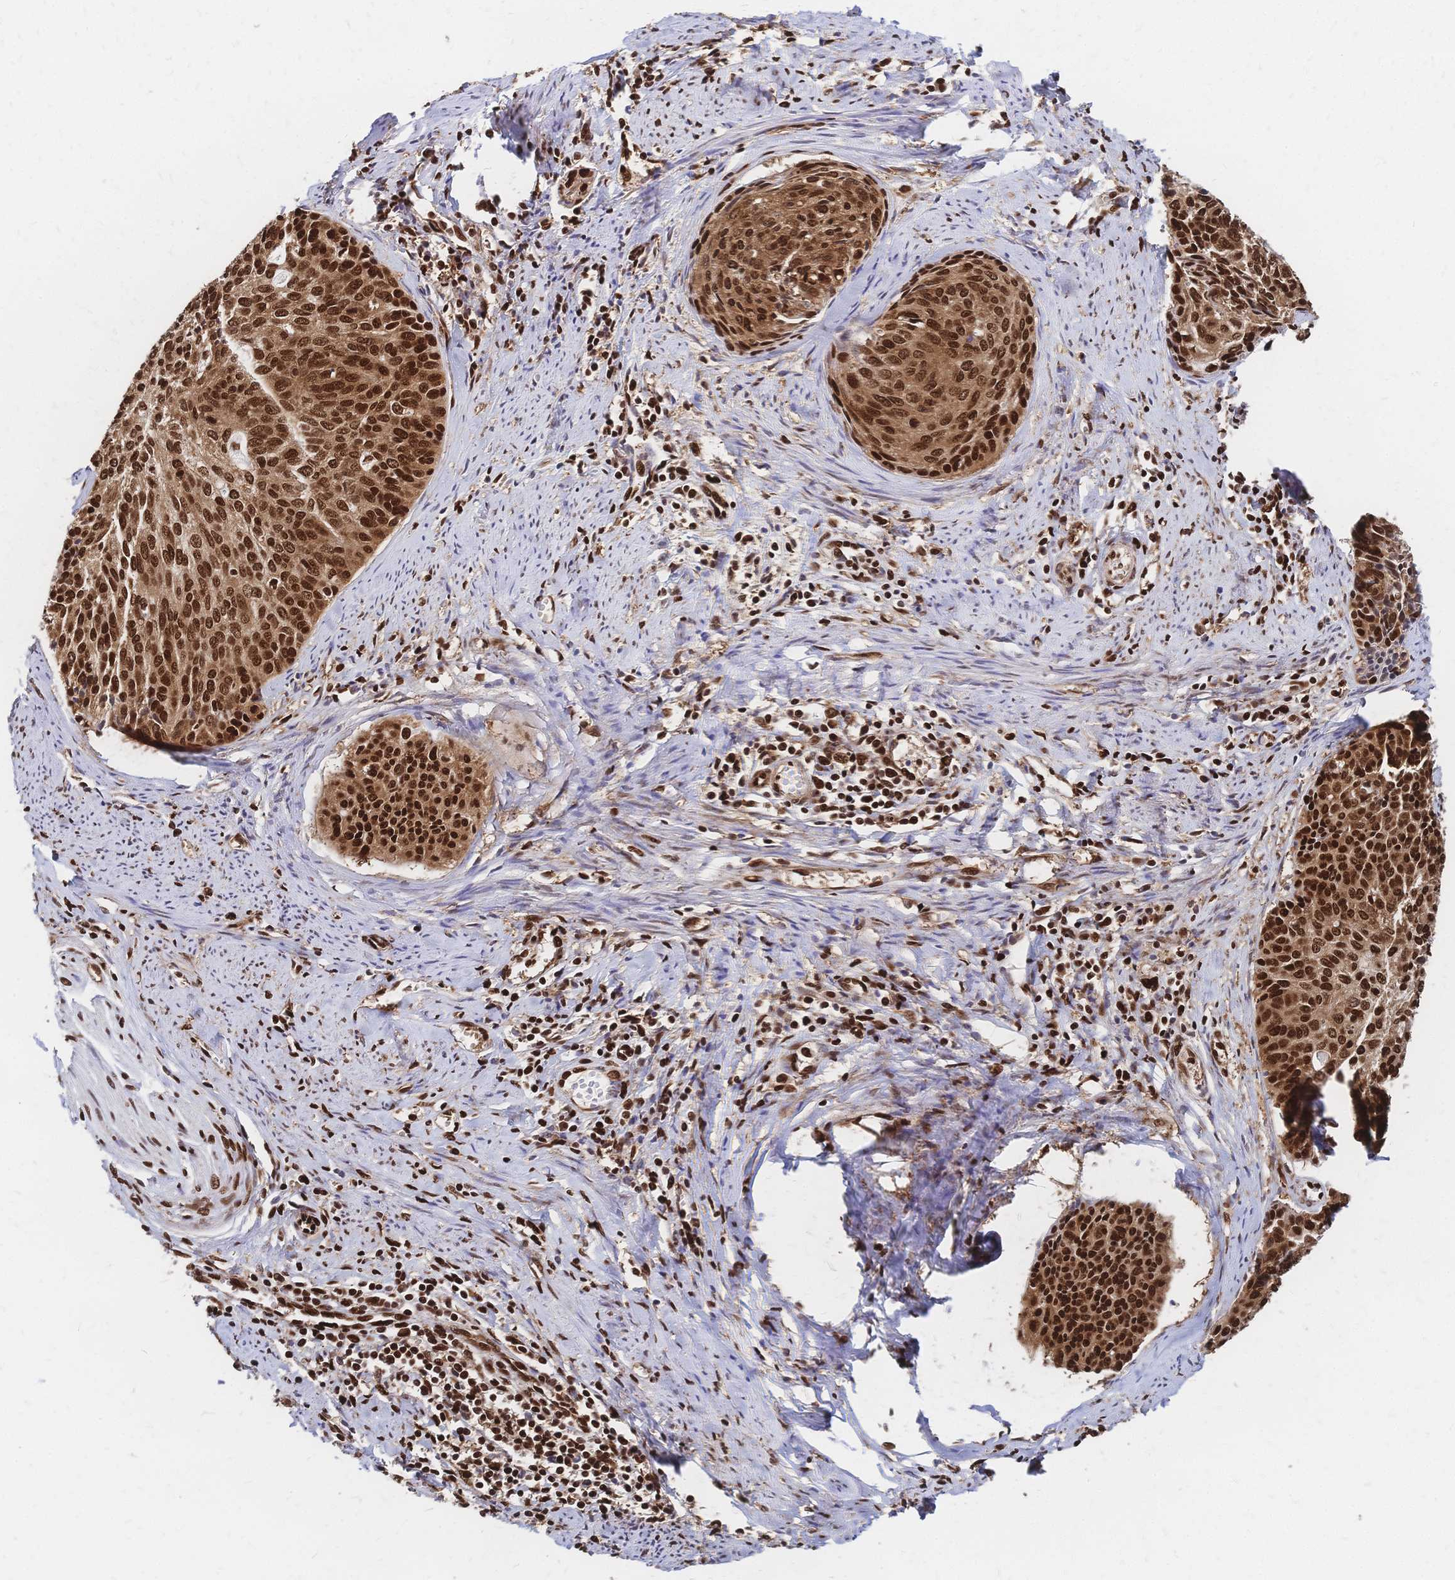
{"staining": {"intensity": "strong", "quantity": ">75%", "location": "nuclear"}, "tissue": "cervical cancer", "cell_type": "Tumor cells", "image_type": "cancer", "snomed": [{"axis": "morphology", "description": "Squamous cell carcinoma, NOS"}, {"axis": "topography", "description": "Cervix"}], "caption": "Cervical cancer (squamous cell carcinoma) stained for a protein (brown) shows strong nuclear positive staining in approximately >75% of tumor cells.", "gene": "HDGF", "patient": {"sex": "female", "age": 55}}